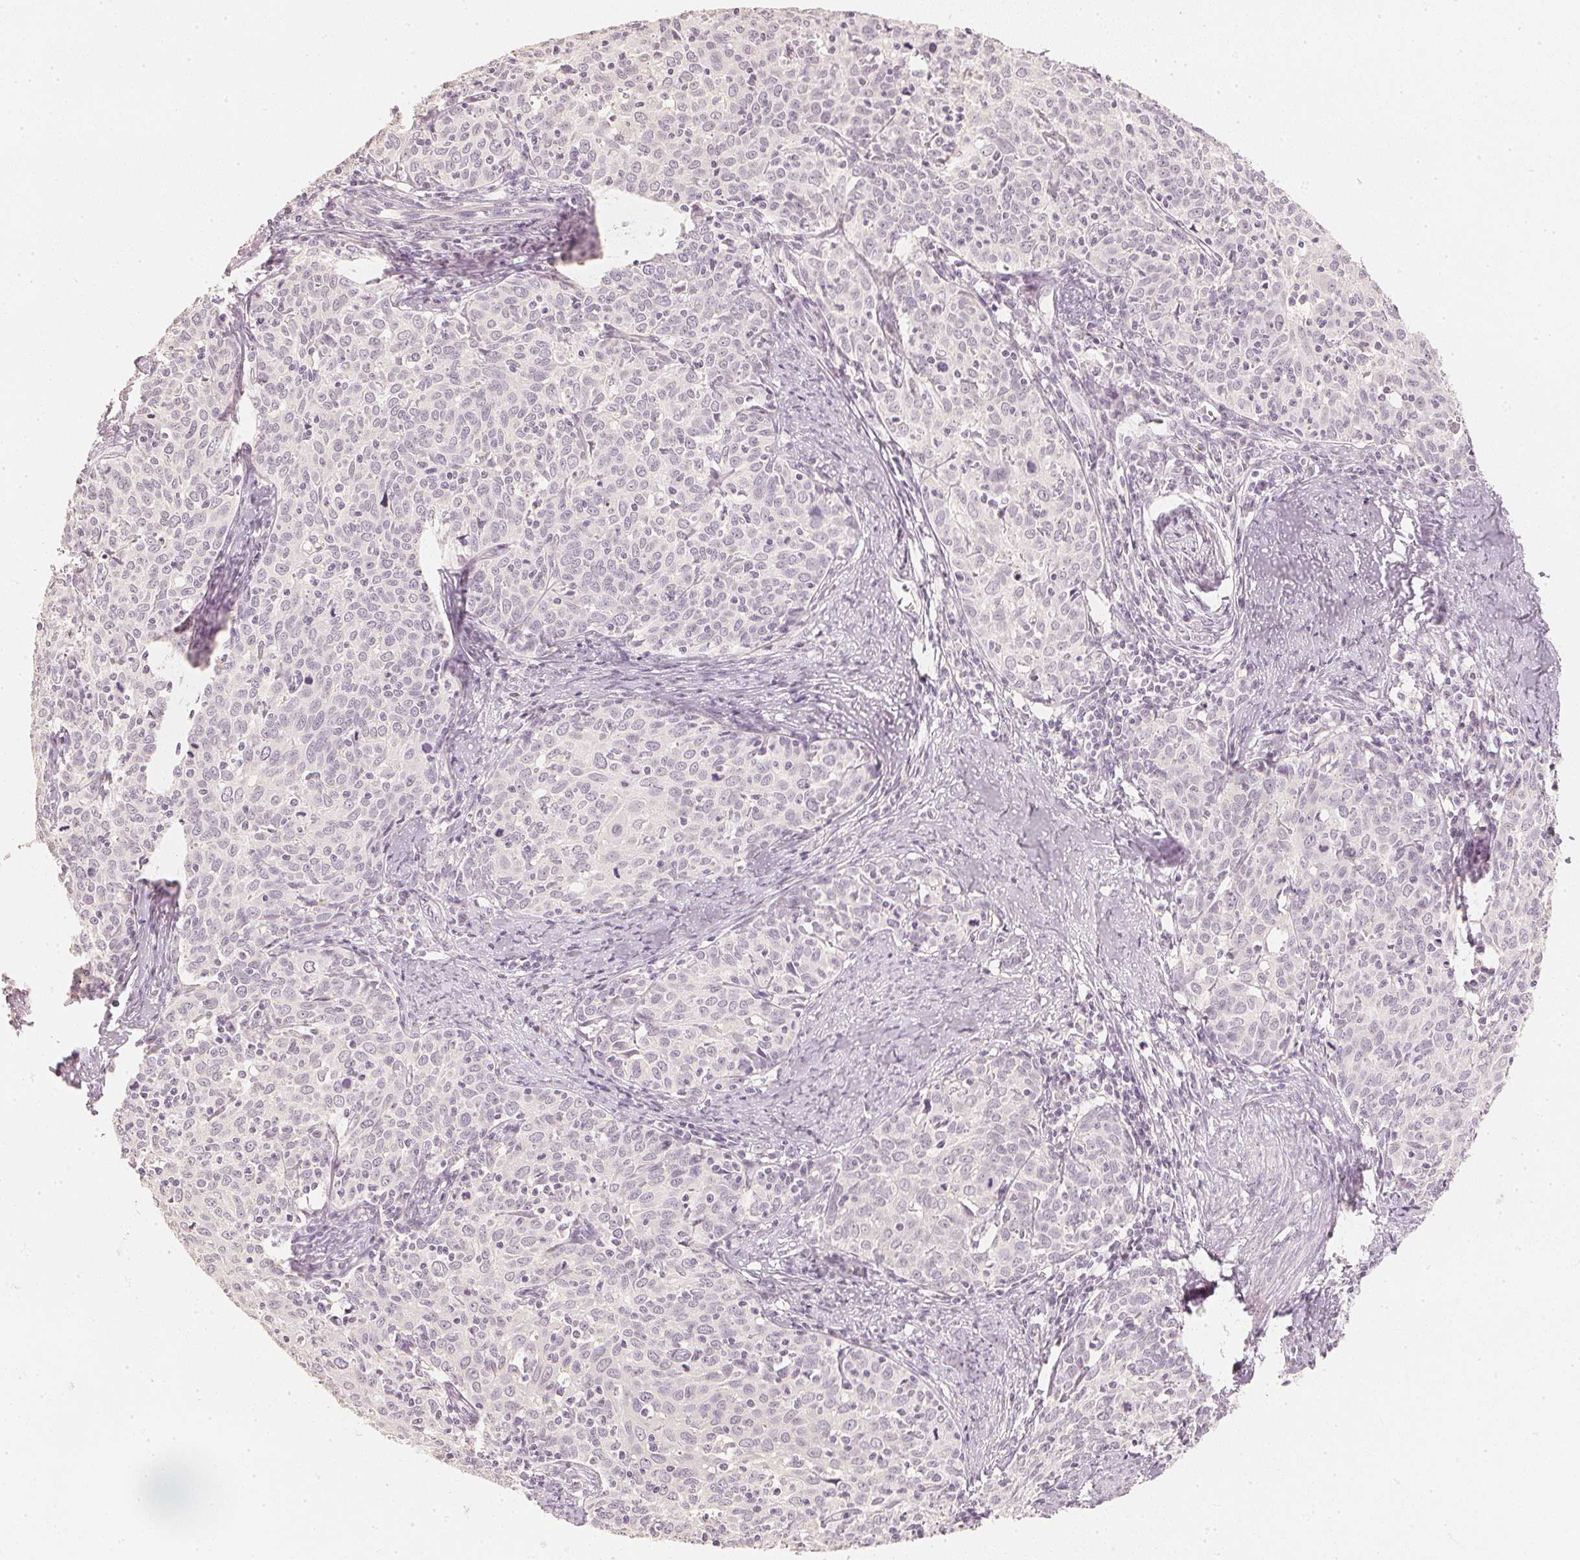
{"staining": {"intensity": "negative", "quantity": "none", "location": "none"}, "tissue": "cervical cancer", "cell_type": "Tumor cells", "image_type": "cancer", "snomed": [{"axis": "morphology", "description": "Squamous cell carcinoma, NOS"}, {"axis": "topography", "description": "Cervix"}], "caption": "Protein analysis of cervical cancer (squamous cell carcinoma) displays no significant positivity in tumor cells.", "gene": "CALB1", "patient": {"sex": "female", "age": 62}}